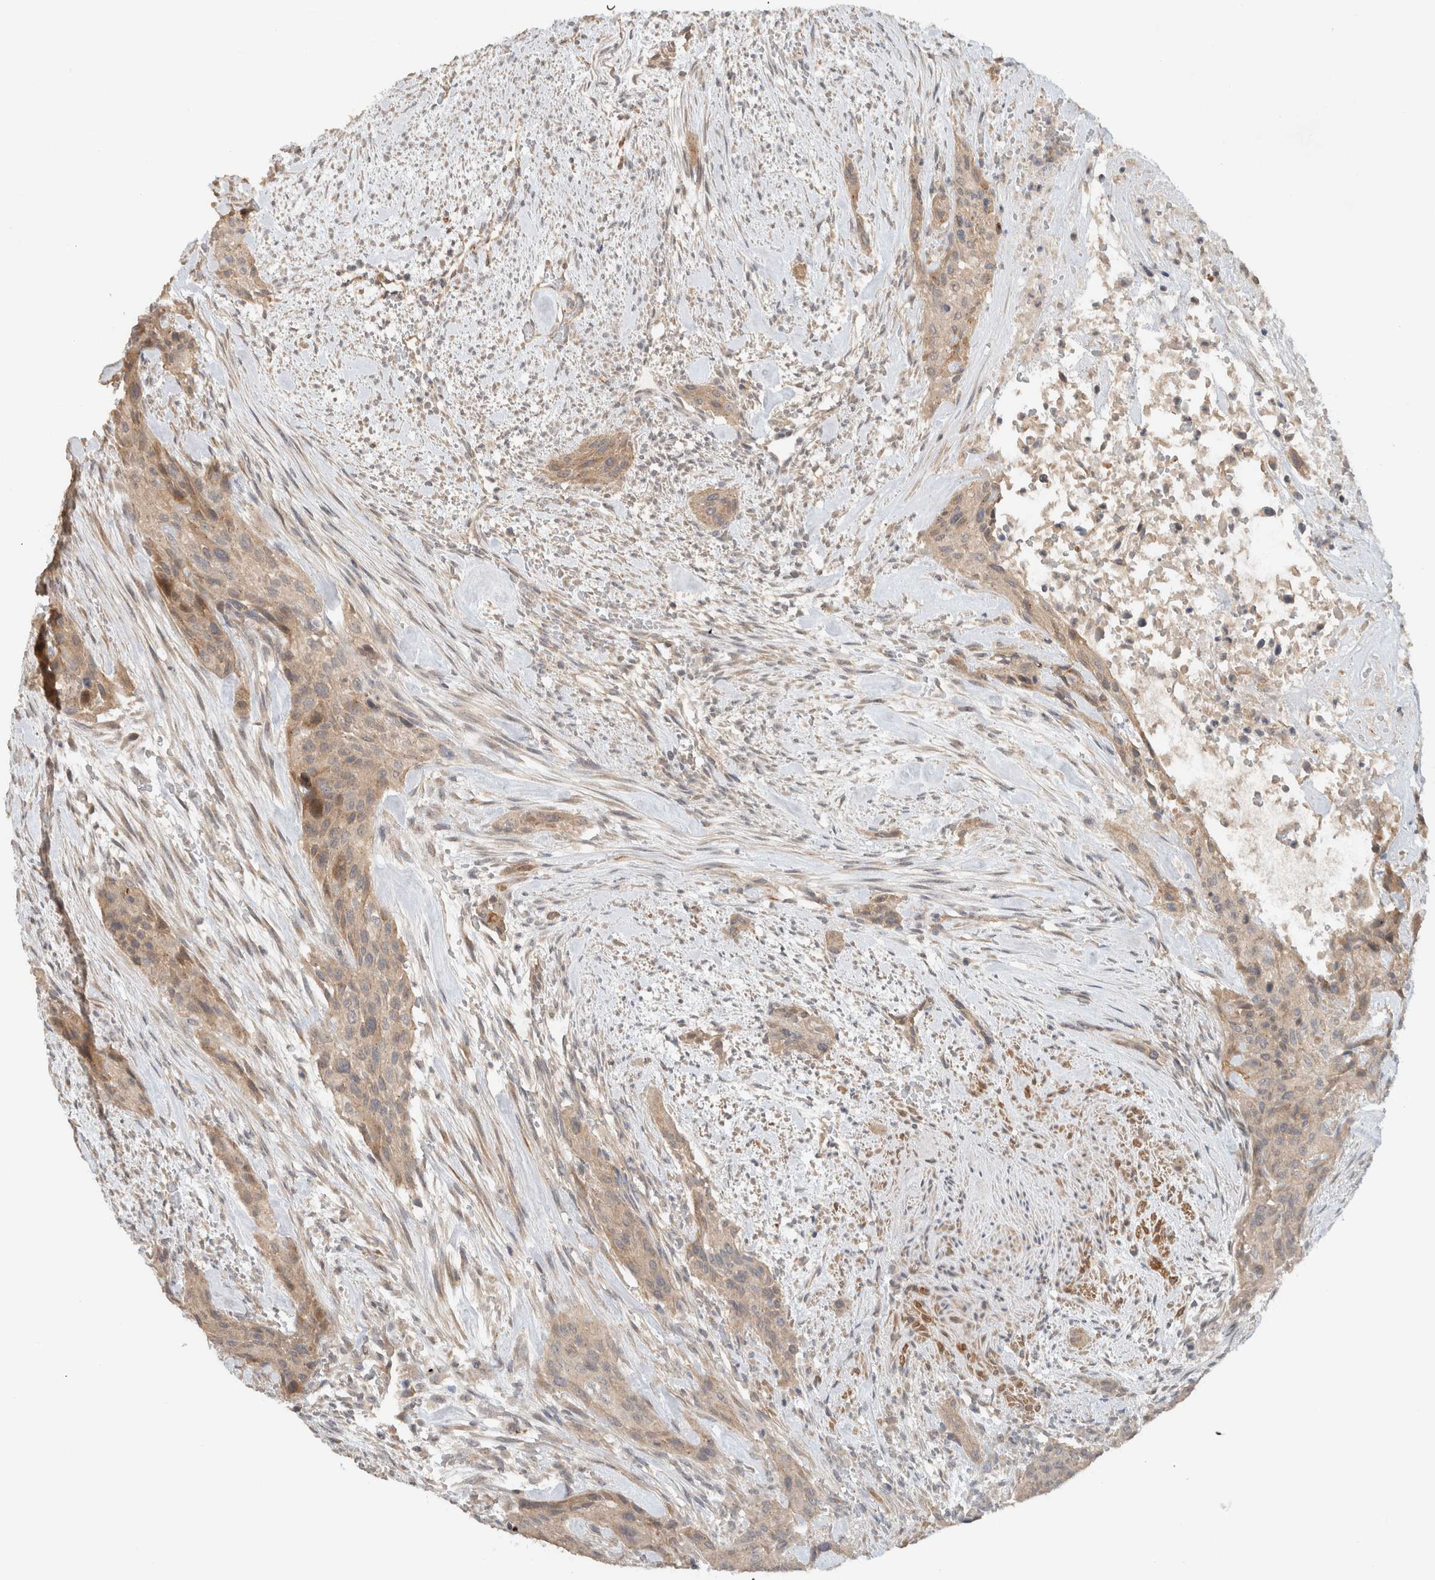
{"staining": {"intensity": "weak", "quantity": ">75%", "location": "cytoplasmic/membranous"}, "tissue": "urothelial cancer", "cell_type": "Tumor cells", "image_type": "cancer", "snomed": [{"axis": "morphology", "description": "Urothelial carcinoma, High grade"}, {"axis": "topography", "description": "Urinary bladder"}], "caption": "Protein staining by immunohistochemistry exhibits weak cytoplasmic/membranous positivity in about >75% of tumor cells in urothelial cancer.", "gene": "ERCC6L2", "patient": {"sex": "male", "age": 35}}